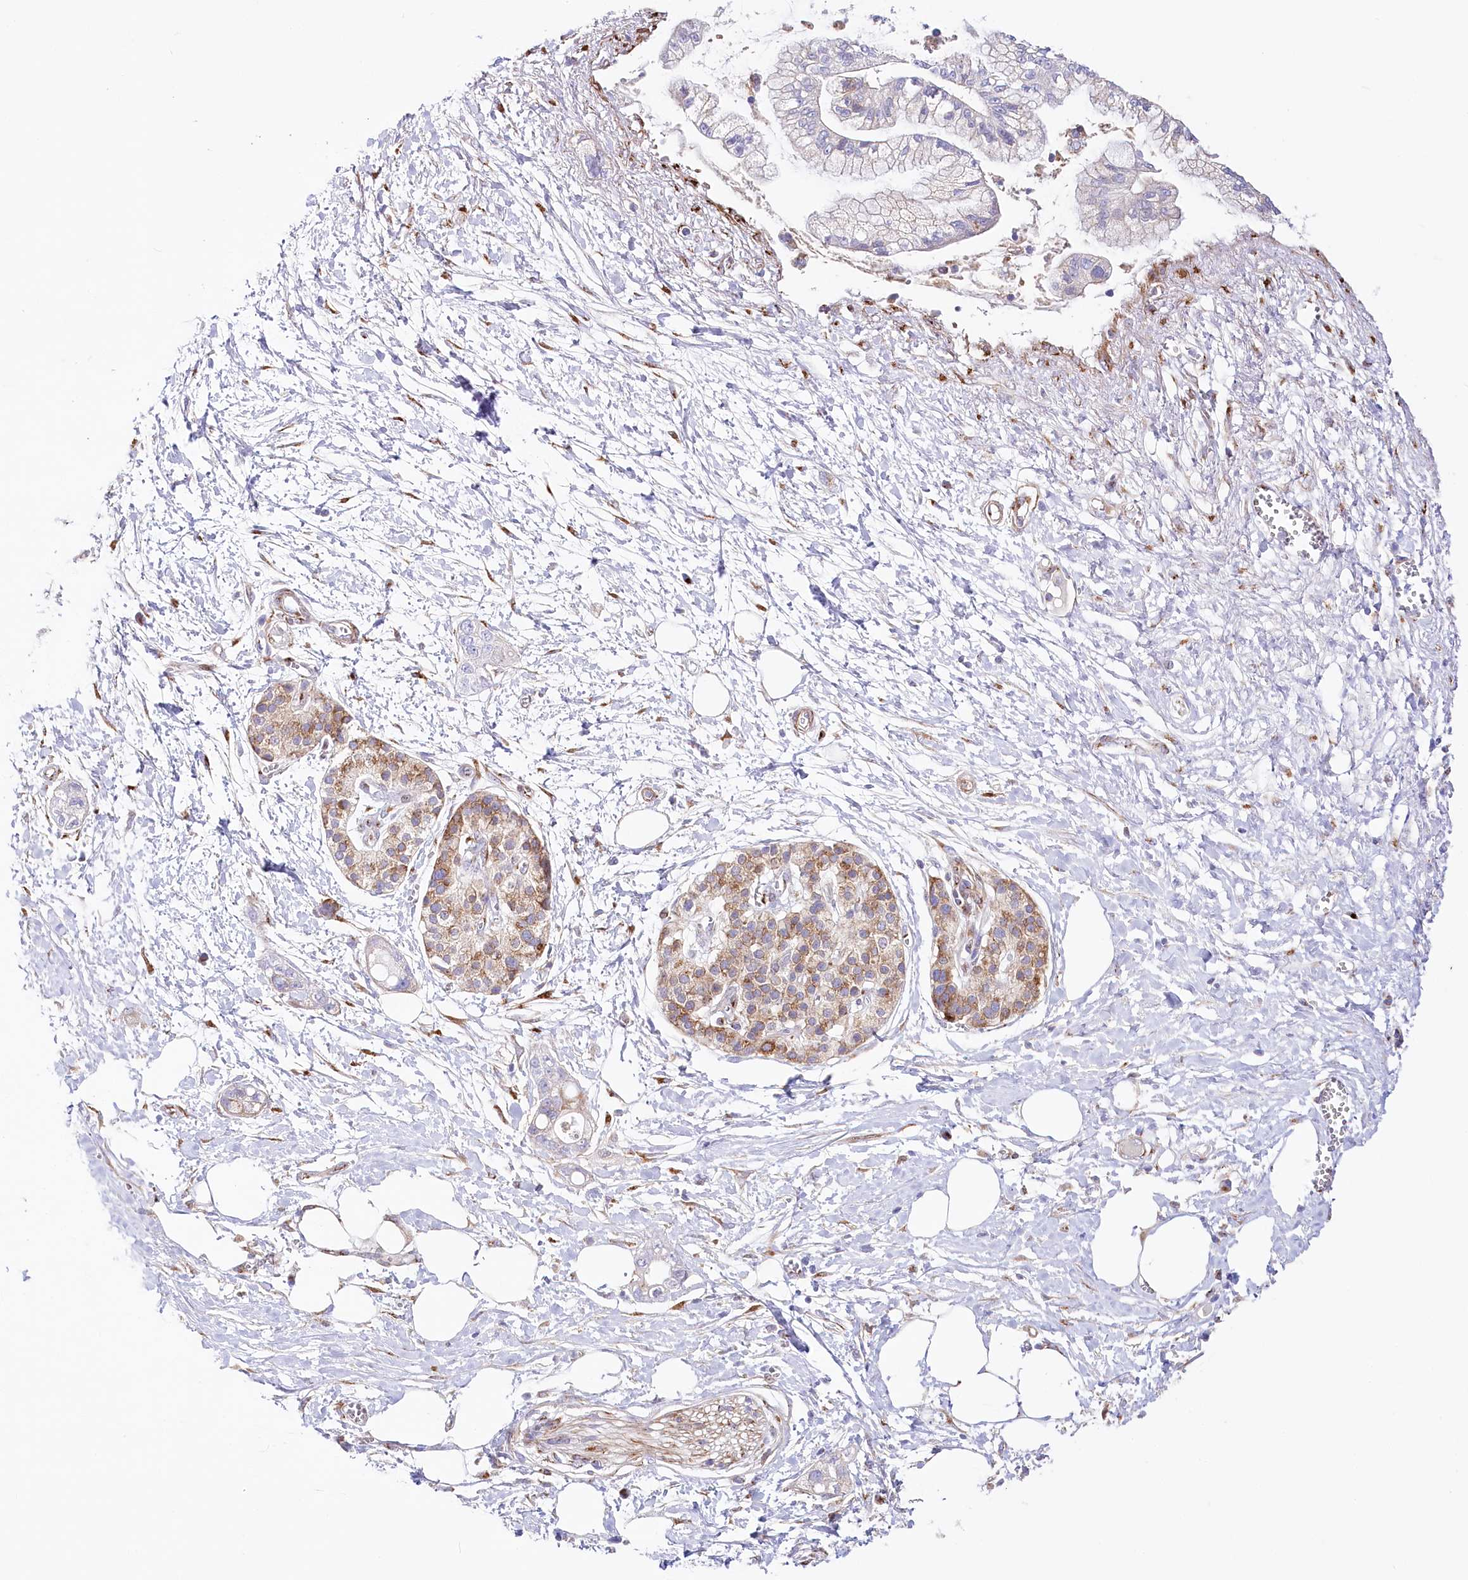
{"staining": {"intensity": "negative", "quantity": "none", "location": "none"}, "tissue": "pancreatic cancer", "cell_type": "Tumor cells", "image_type": "cancer", "snomed": [{"axis": "morphology", "description": "Adenocarcinoma, NOS"}, {"axis": "topography", "description": "Pancreas"}], "caption": "There is no significant expression in tumor cells of adenocarcinoma (pancreatic).", "gene": "ABRAXAS2", "patient": {"sex": "male", "age": 68}}